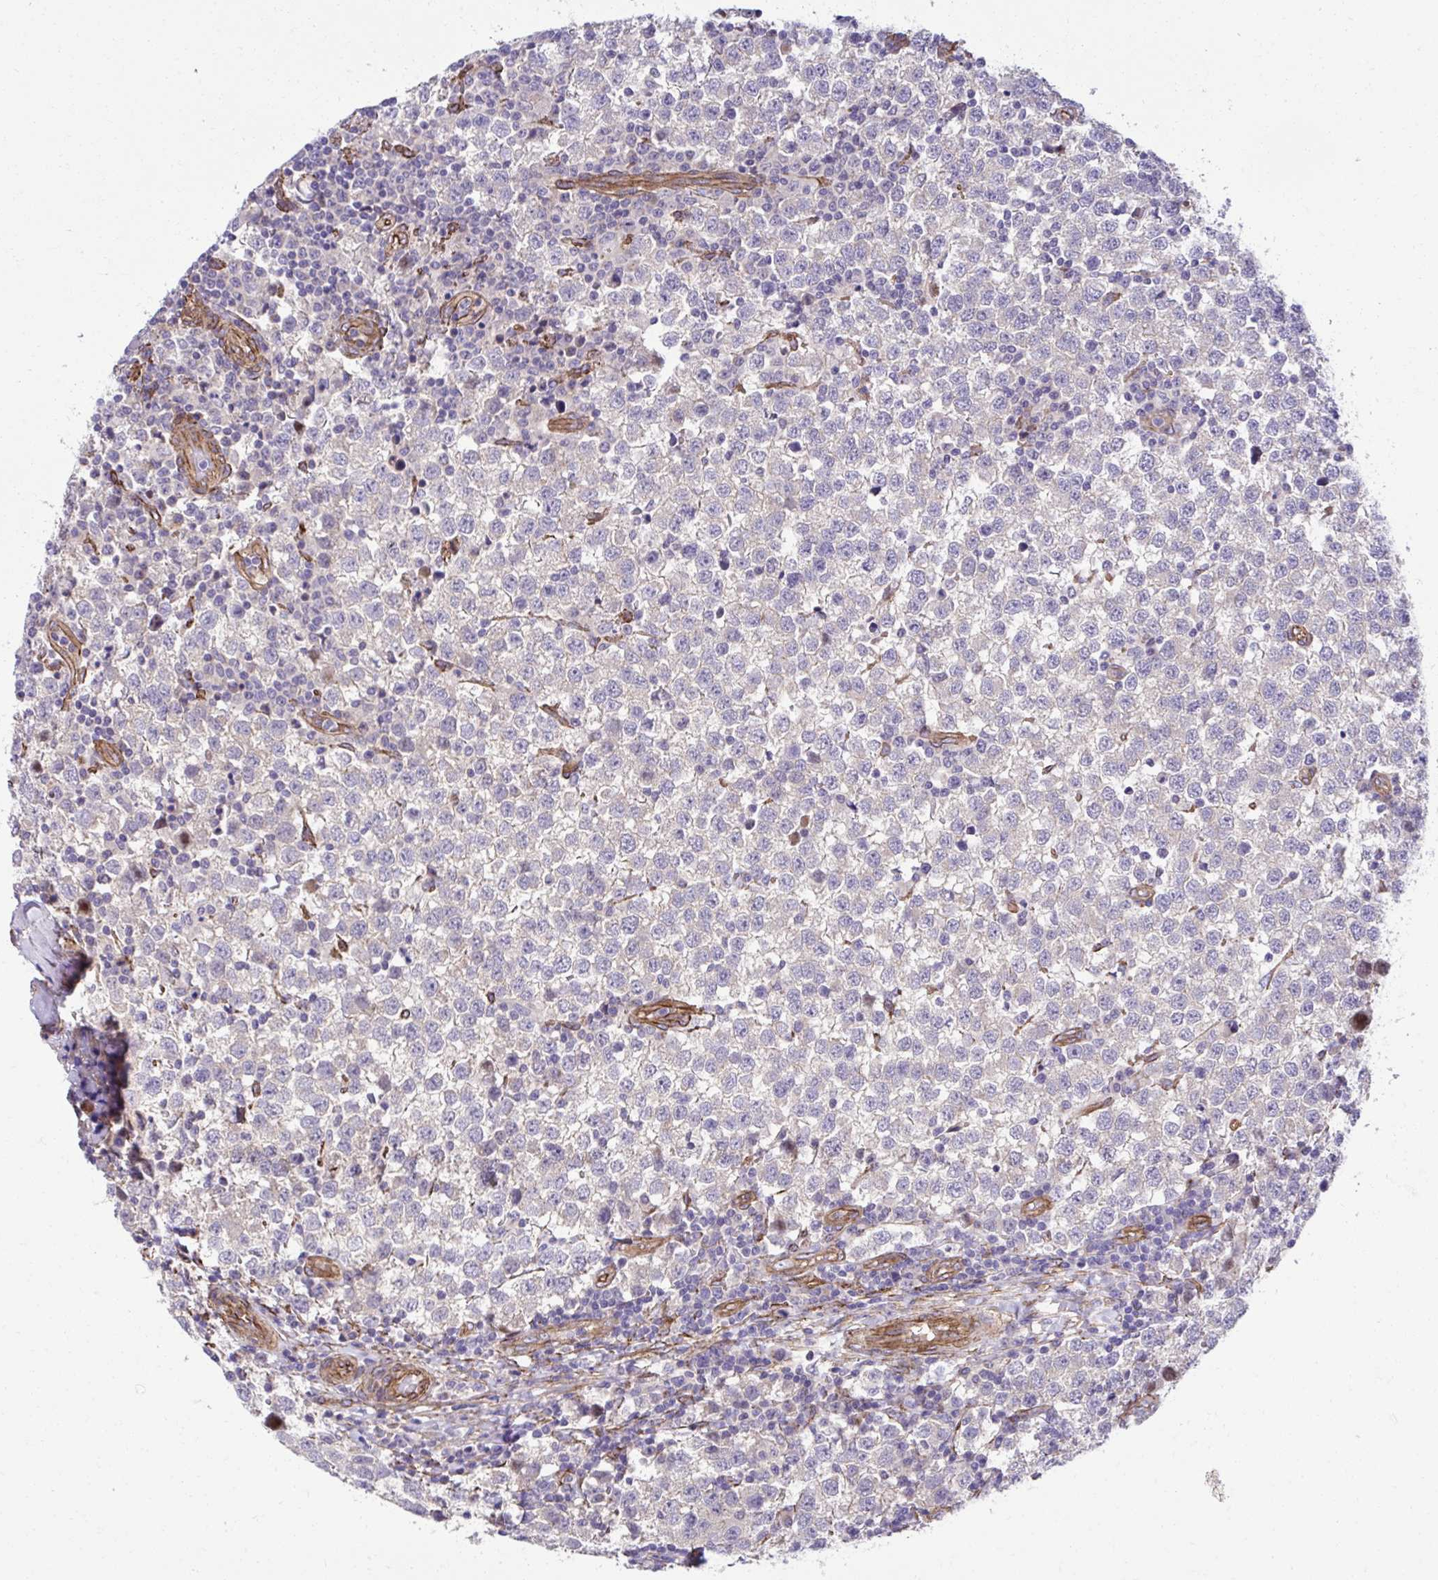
{"staining": {"intensity": "negative", "quantity": "none", "location": "none"}, "tissue": "testis cancer", "cell_type": "Tumor cells", "image_type": "cancer", "snomed": [{"axis": "morphology", "description": "Seminoma, NOS"}, {"axis": "topography", "description": "Testis"}], "caption": "Photomicrograph shows no protein staining in tumor cells of testis cancer (seminoma) tissue. Nuclei are stained in blue.", "gene": "TRIM52", "patient": {"sex": "male", "age": 34}}